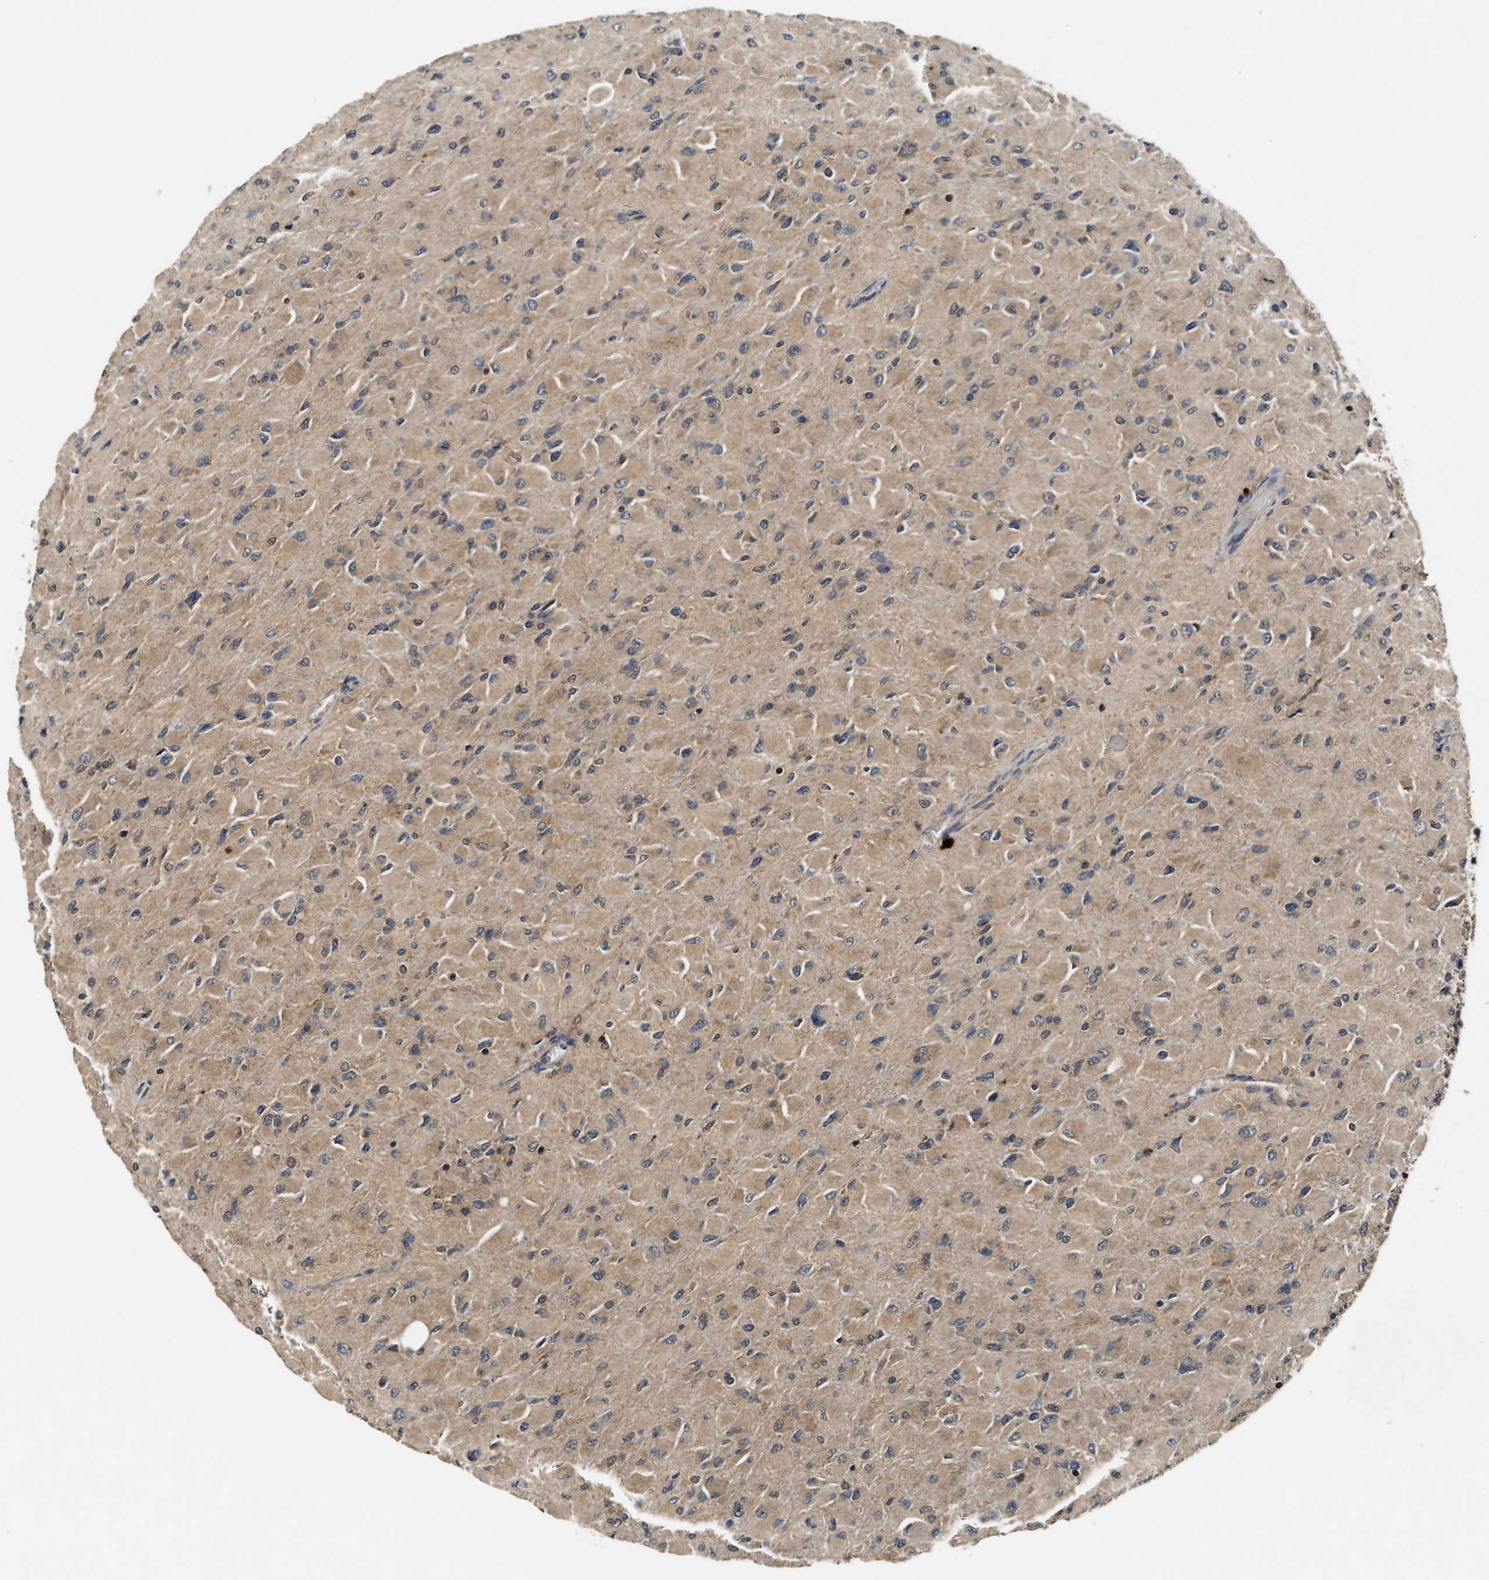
{"staining": {"intensity": "weak", "quantity": ">75%", "location": "cytoplasmic/membranous"}, "tissue": "glioma", "cell_type": "Tumor cells", "image_type": "cancer", "snomed": [{"axis": "morphology", "description": "Glioma, malignant, High grade"}, {"axis": "topography", "description": "Cerebral cortex"}], "caption": "This image reveals high-grade glioma (malignant) stained with IHC to label a protein in brown. The cytoplasmic/membranous of tumor cells show weak positivity for the protein. Nuclei are counter-stained blue.", "gene": "PDAP1", "patient": {"sex": "female", "age": 36}}